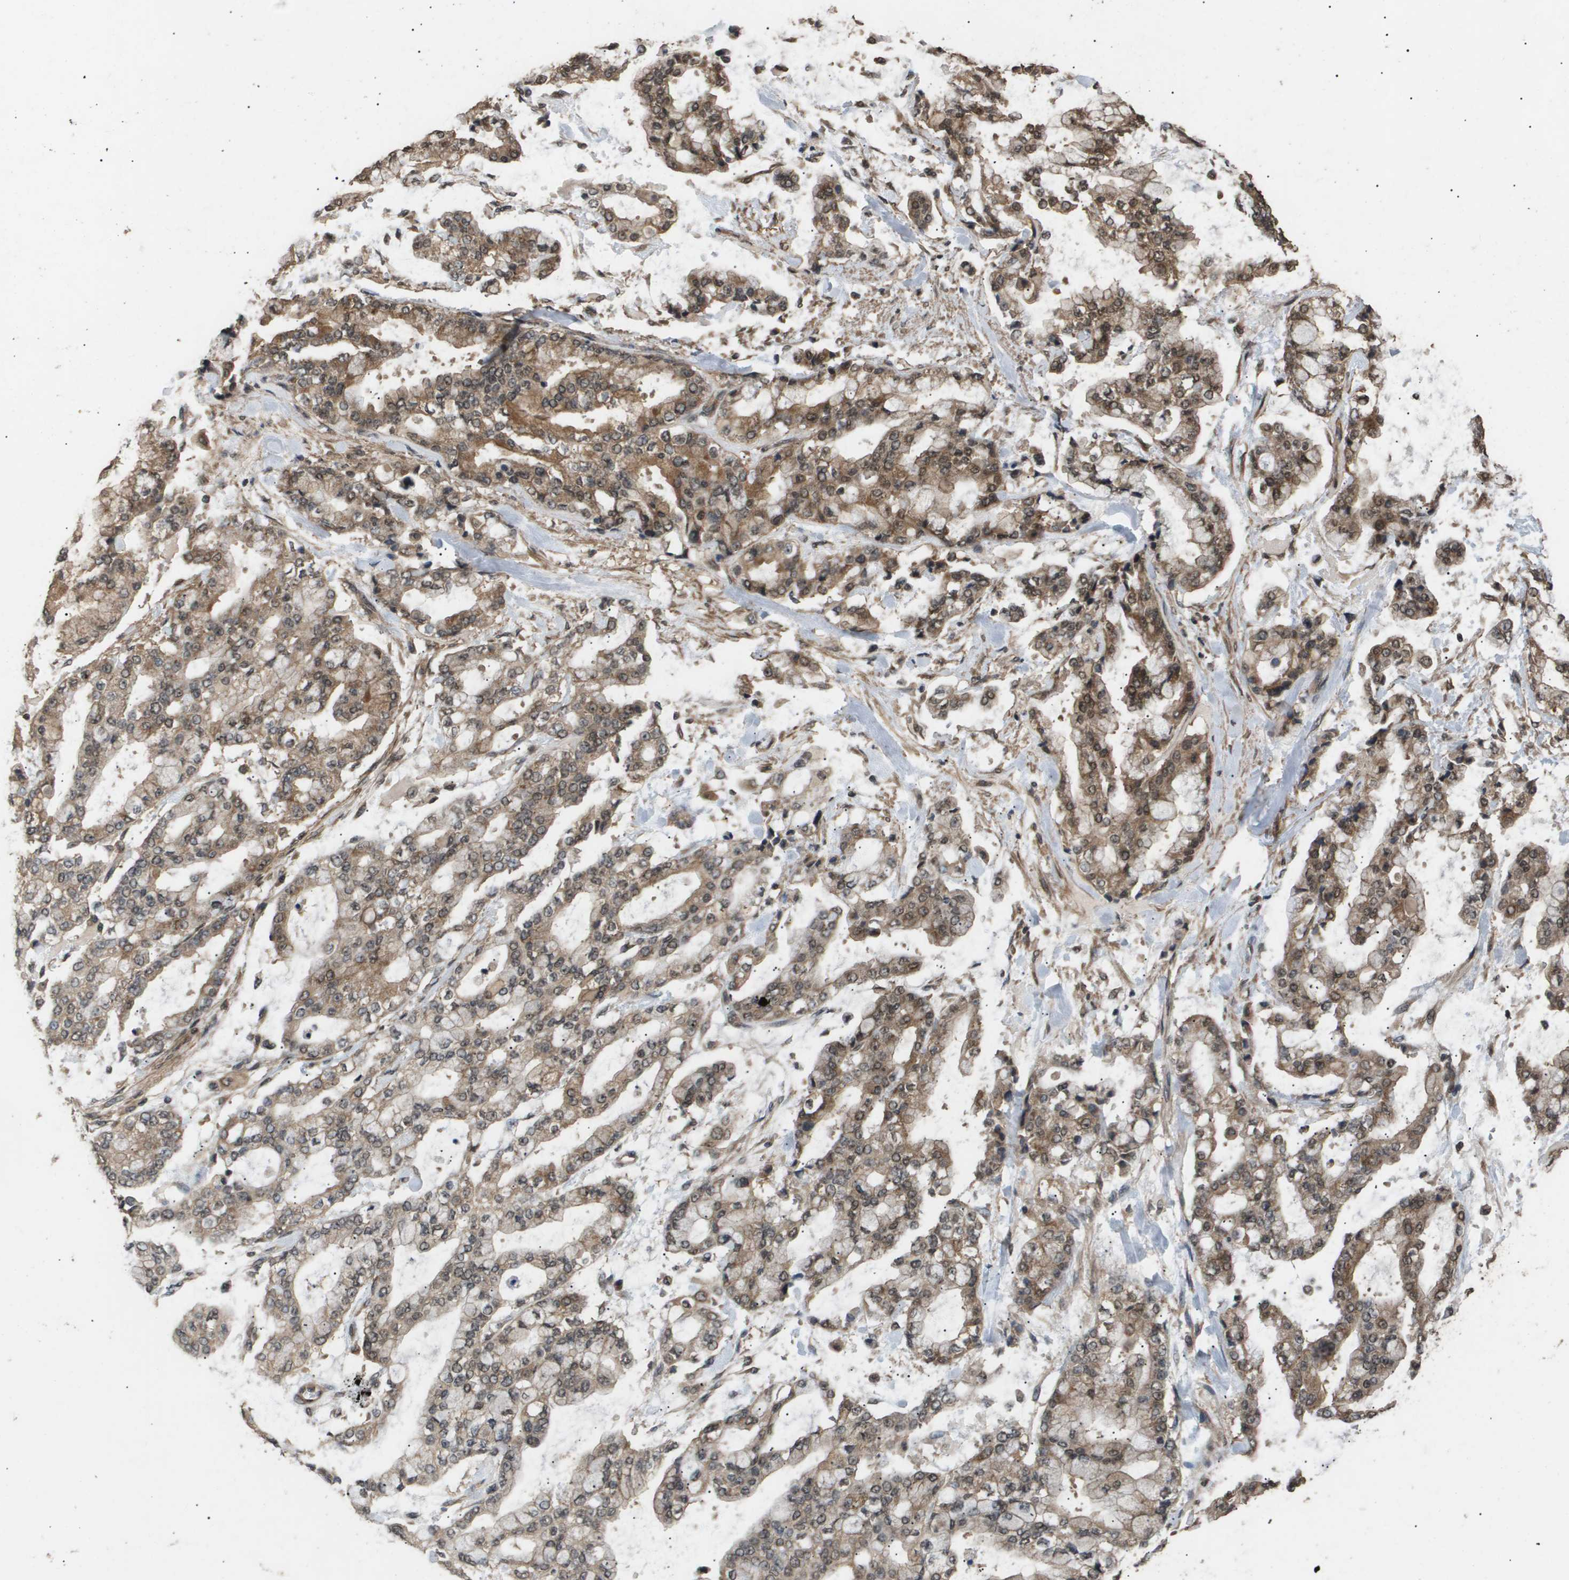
{"staining": {"intensity": "moderate", "quantity": ">75%", "location": "cytoplasmic/membranous,nuclear"}, "tissue": "stomach cancer", "cell_type": "Tumor cells", "image_type": "cancer", "snomed": [{"axis": "morphology", "description": "Normal tissue, NOS"}, {"axis": "morphology", "description": "Adenocarcinoma, NOS"}, {"axis": "topography", "description": "Stomach, upper"}, {"axis": "topography", "description": "Stomach"}], "caption": "Immunohistochemistry staining of stomach cancer, which shows medium levels of moderate cytoplasmic/membranous and nuclear expression in about >75% of tumor cells indicating moderate cytoplasmic/membranous and nuclear protein positivity. The staining was performed using DAB (brown) for protein detection and nuclei were counterstained in hematoxylin (blue).", "gene": "ING1", "patient": {"sex": "male", "age": 76}}